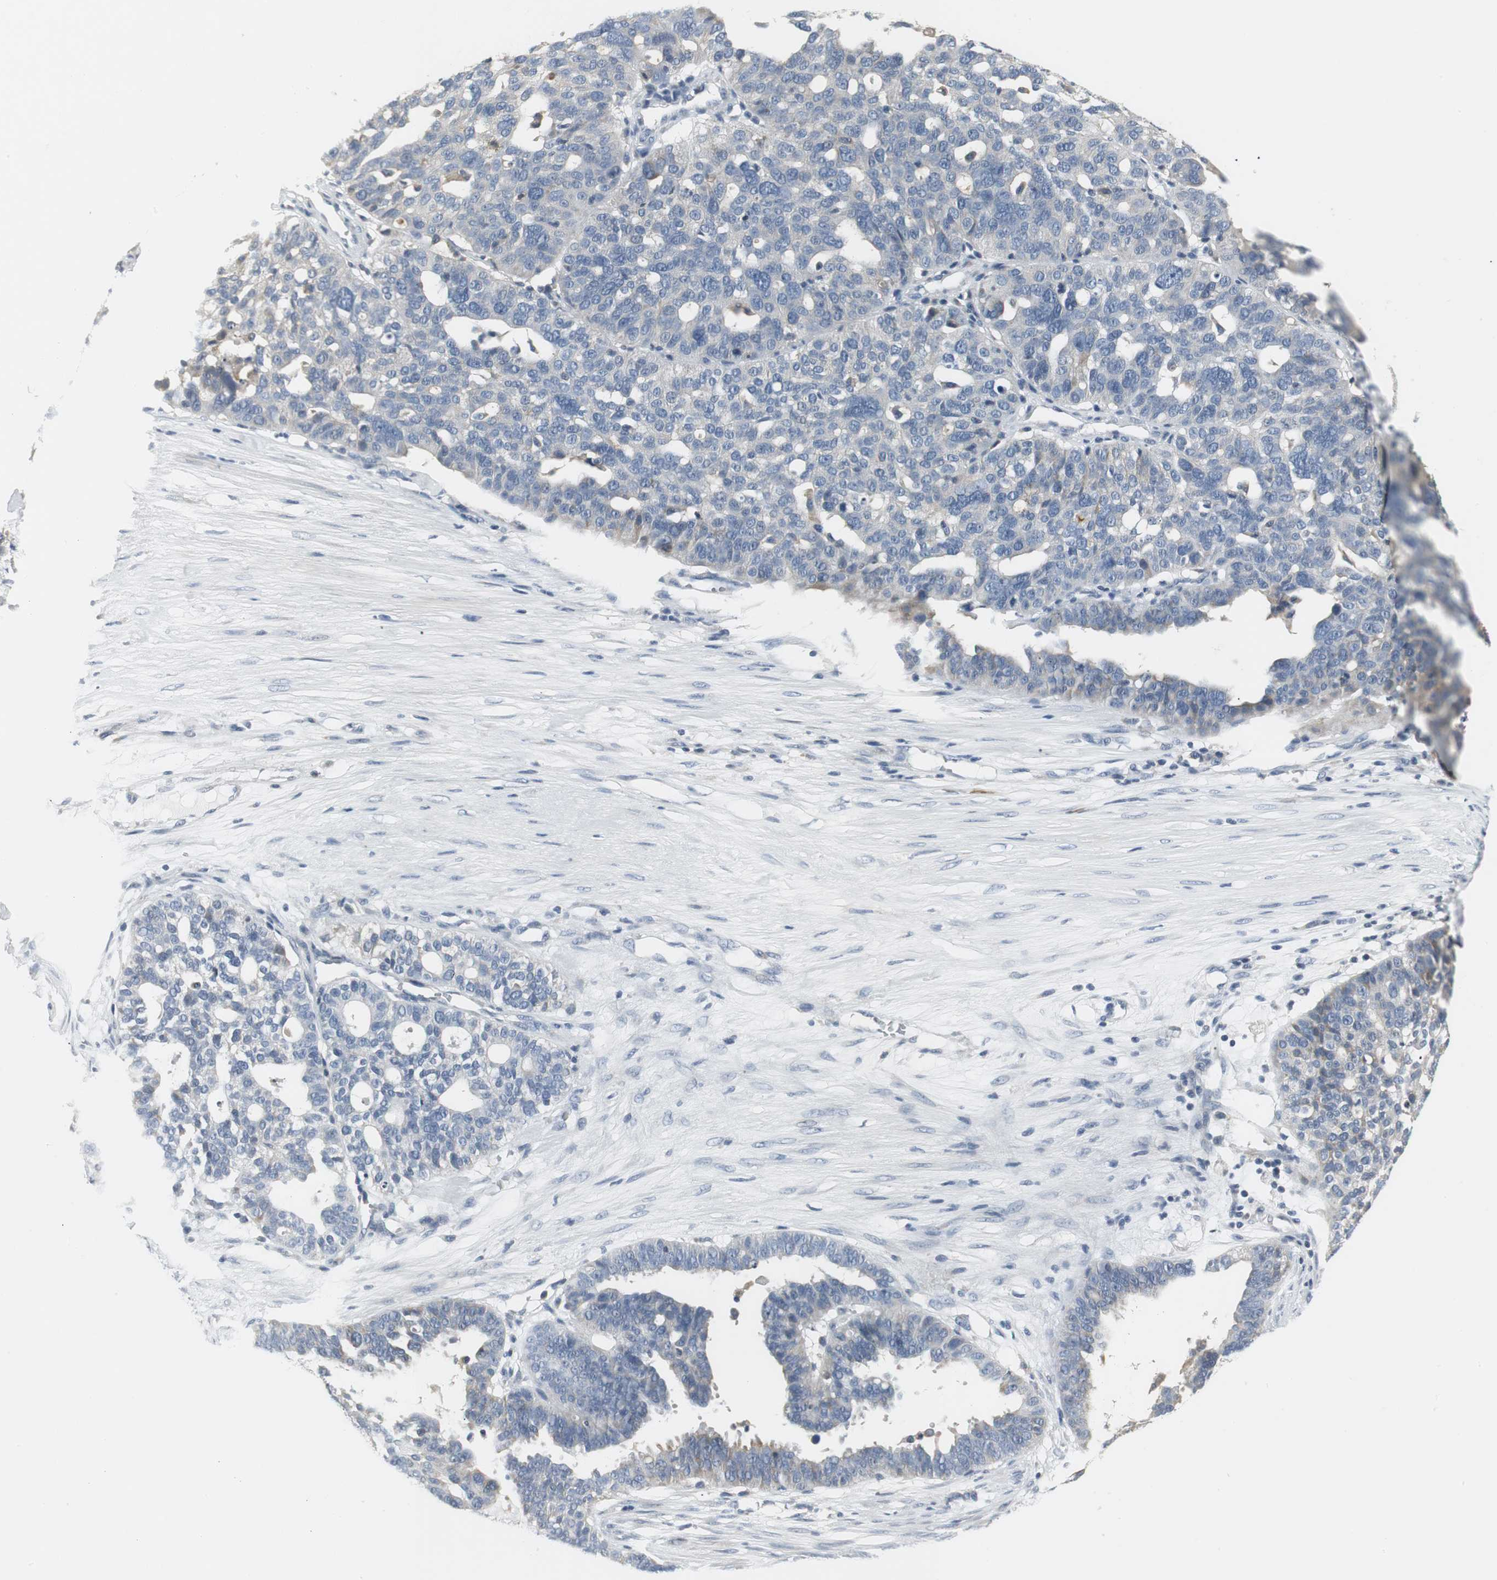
{"staining": {"intensity": "weak", "quantity": "25%-75%", "location": "cytoplasmic/membranous"}, "tissue": "ovarian cancer", "cell_type": "Tumor cells", "image_type": "cancer", "snomed": [{"axis": "morphology", "description": "Cystadenocarcinoma, serous, NOS"}, {"axis": "topography", "description": "Ovary"}], "caption": "Ovarian serous cystadenocarcinoma stained with a brown dye reveals weak cytoplasmic/membranous positive positivity in about 25%-75% of tumor cells.", "gene": "SLC2A5", "patient": {"sex": "female", "age": 59}}